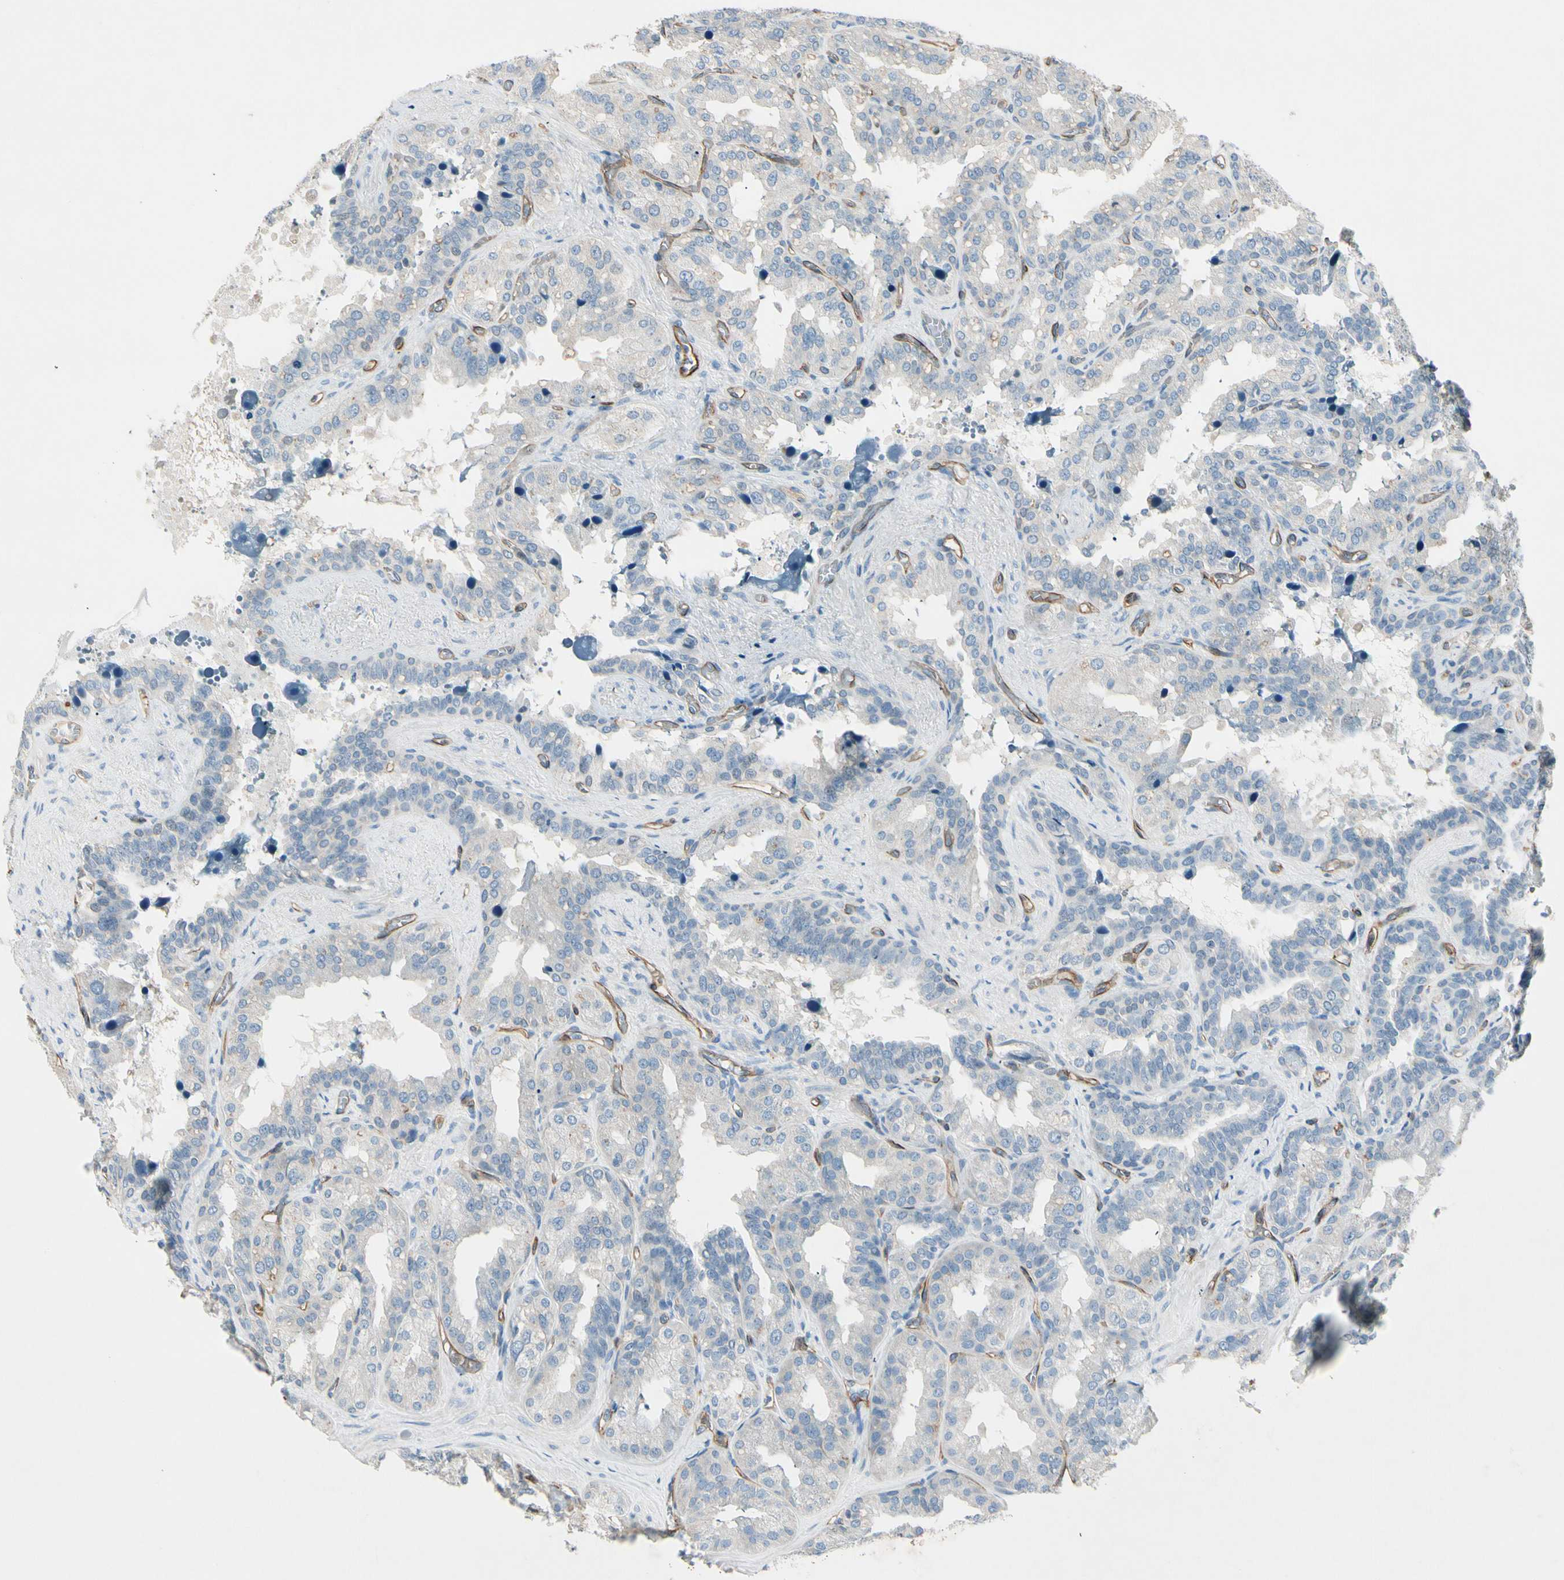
{"staining": {"intensity": "weak", "quantity": "<25%", "location": "cytoplasmic/membranous"}, "tissue": "seminal vesicle", "cell_type": "Glandular cells", "image_type": "normal", "snomed": [{"axis": "morphology", "description": "Normal tissue, NOS"}, {"axis": "topography", "description": "Prostate"}, {"axis": "topography", "description": "Seminal veicle"}], "caption": "Immunohistochemistry of unremarkable human seminal vesicle demonstrates no expression in glandular cells.", "gene": "CD93", "patient": {"sex": "male", "age": 51}}